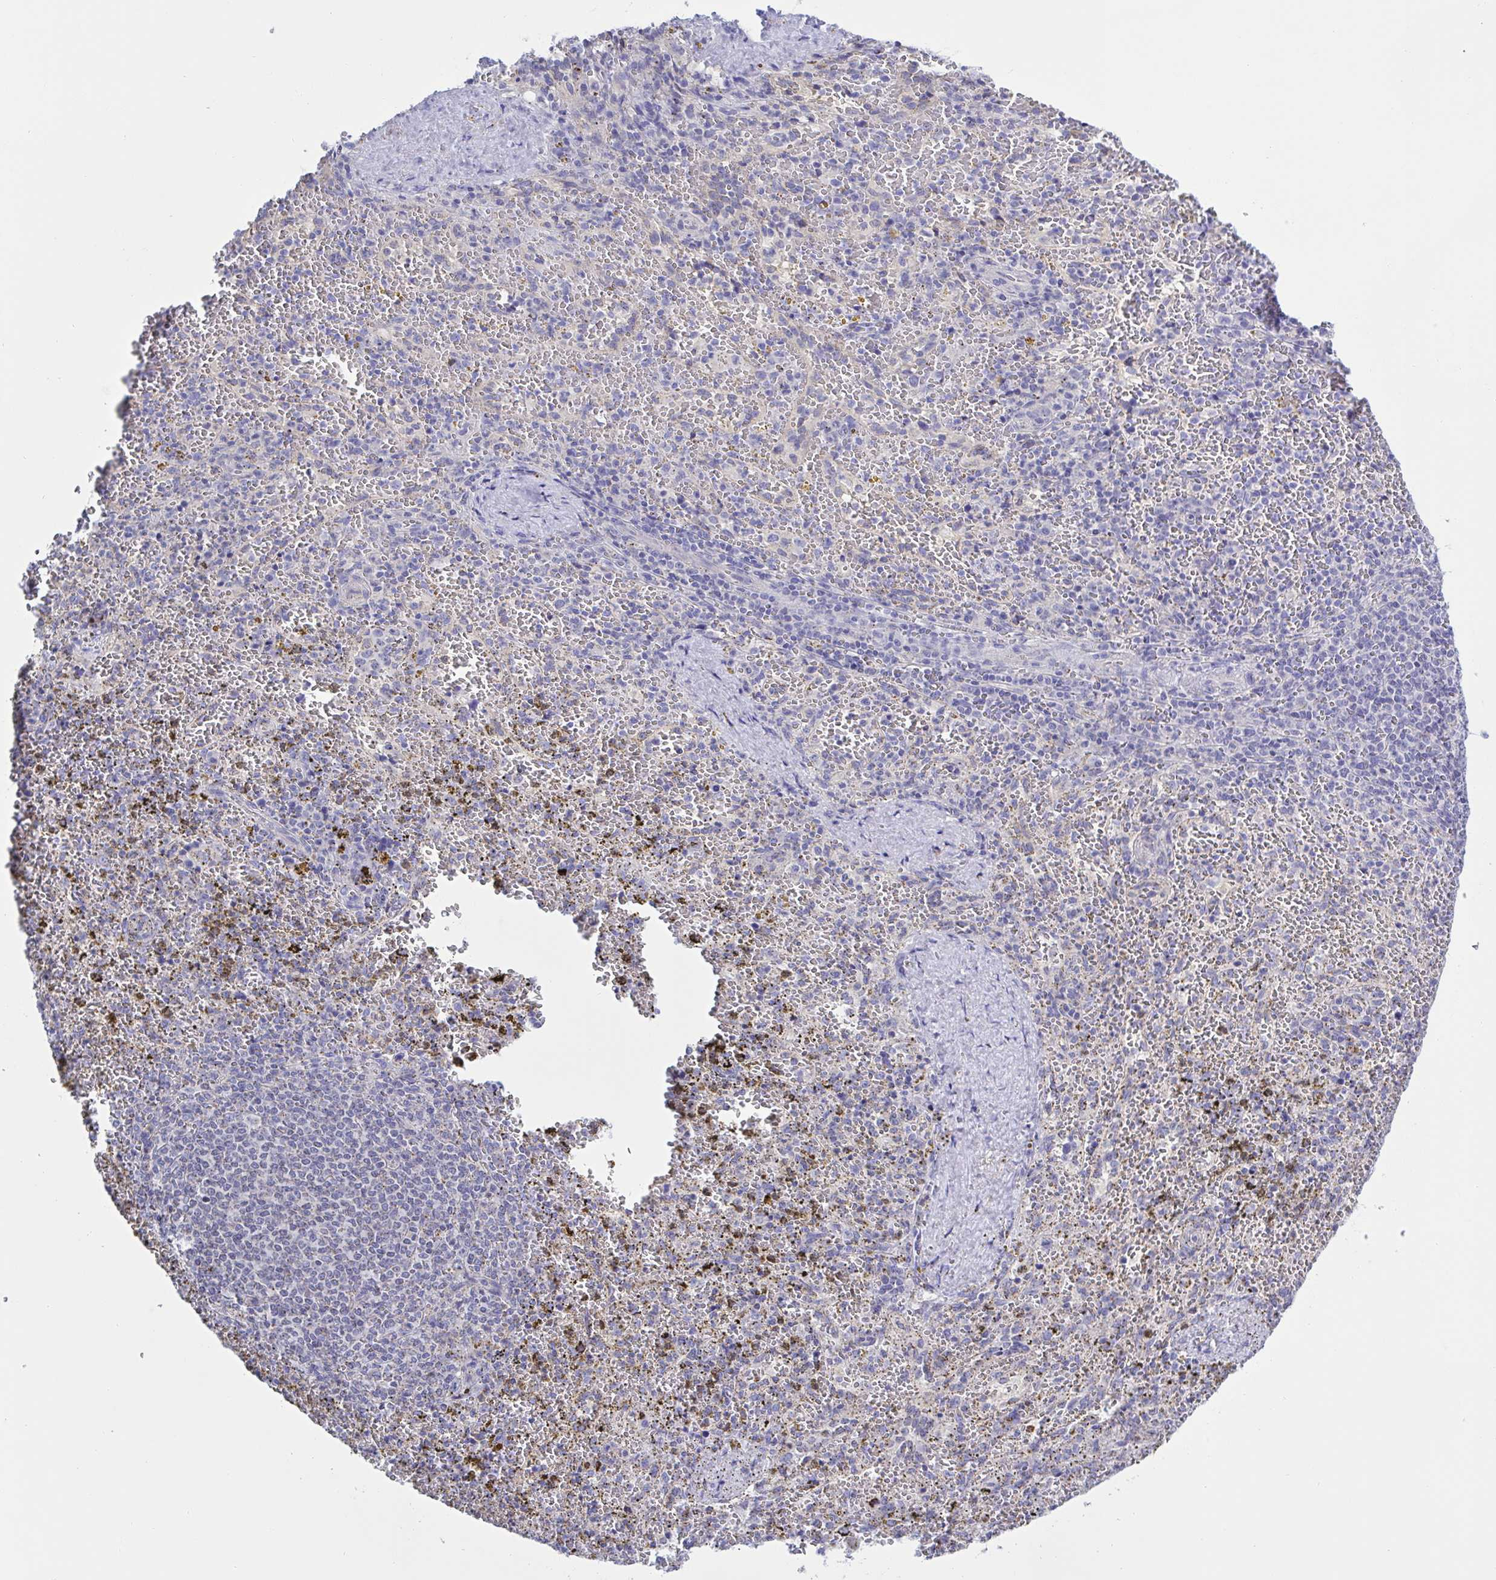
{"staining": {"intensity": "negative", "quantity": "none", "location": "none"}, "tissue": "spleen", "cell_type": "Cells in red pulp", "image_type": "normal", "snomed": [{"axis": "morphology", "description": "Normal tissue, NOS"}, {"axis": "topography", "description": "Spleen"}], "caption": "An immunohistochemistry (IHC) histopathology image of normal spleen is shown. There is no staining in cells in red pulp of spleen. Nuclei are stained in blue.", "gene": "CHMP5", "patient": {"sex": "female", "age": 50}}